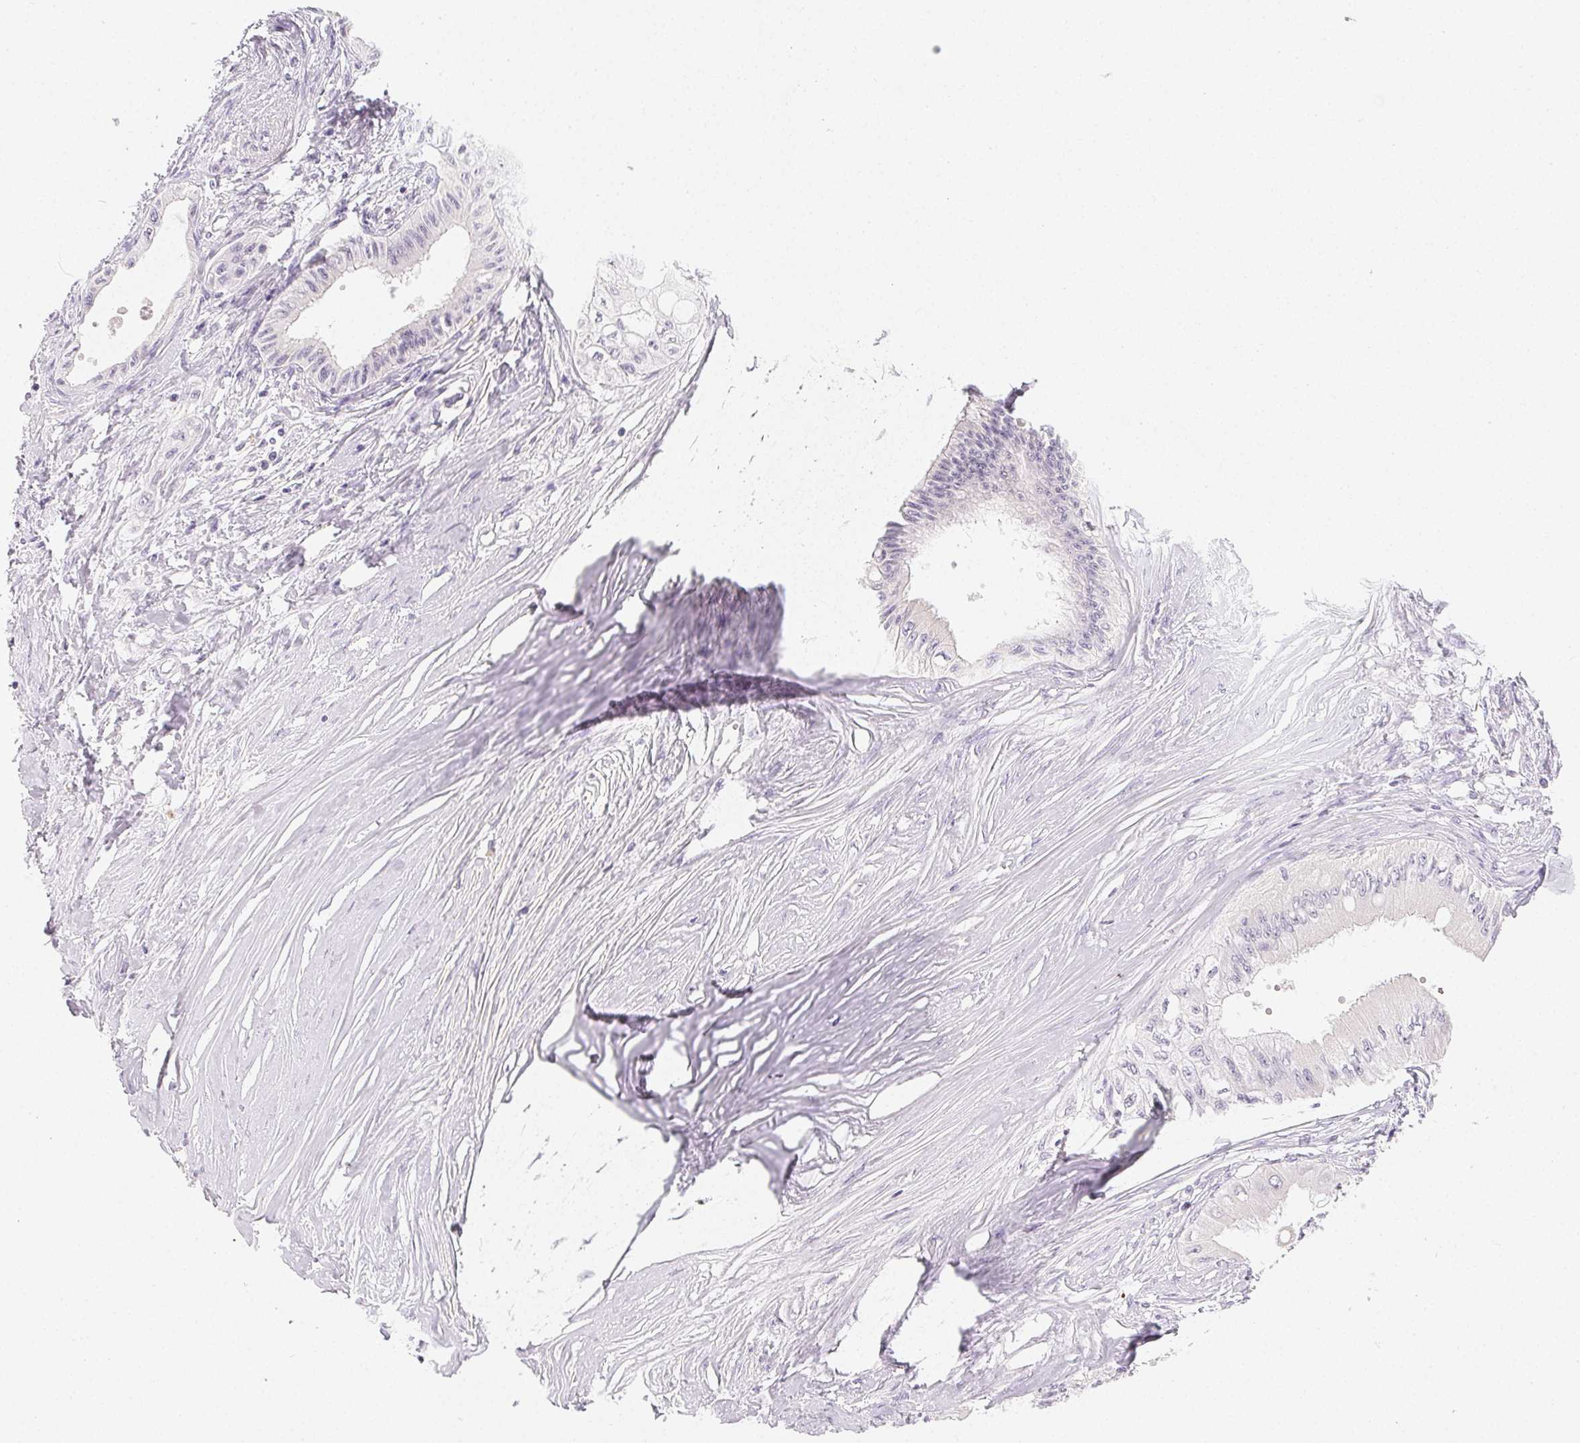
{"staining": {"intensity": "negative", "quantity": "none", "location": "none"}, "tissue": "pancreatic cancer", "cell_type": "Tumor cells", "image_type": "cancer", "snomed": [{"axis": "morphology", "description": "Adenocarcinoma, NOS"}, {"axis": "topography", "description": "Pancreas"}], "caption": "Image shows no significant protein staining in tumor cells of pancreatic adenocarcinoma. (Immunohistochemistry, brightfield microscopy, high magnification).", "gene": "MIOX", "patient": {"sex": "male", "age": 71}}